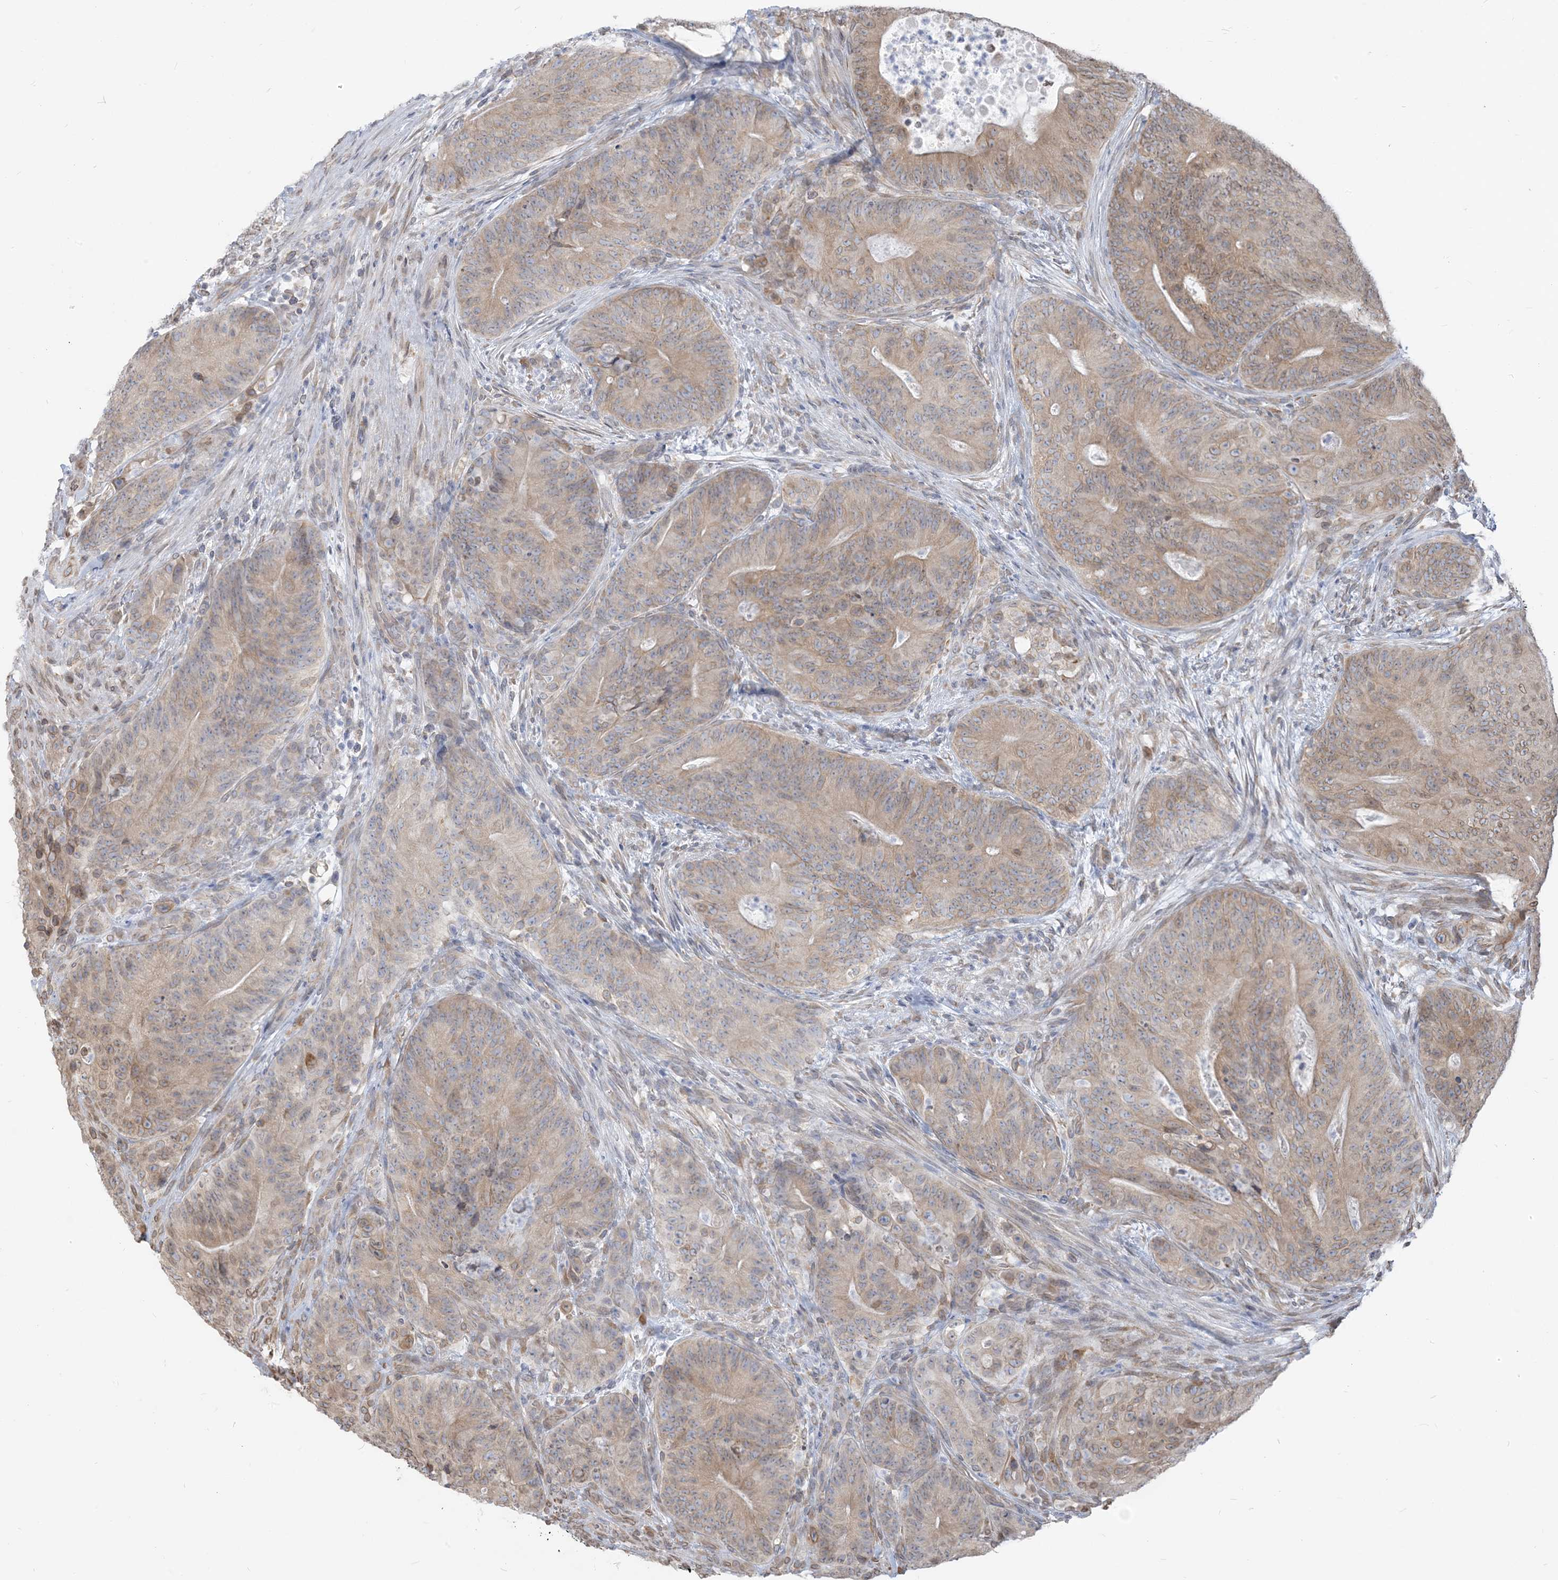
{"staining": {"intensity": "moderate", "quantity": "25%-75%", "location": "cytoplasmic/membranous,nuclear"}, "tissue": "colorectal cancer", "cell_type": "Tumor cells", "image_type": "cancer", "snomed": [{"axis": "morphology", "description": "Normal tissue, NOS"}, {"axis": "topography", "description": "Colon"}], "caption": "Protein analysis of colorectal cancer tissue reveals moderate cytoplasmic/membranous and nuclear staining in about 25%-75% of tumor cells. (brown staining indicates protein expression, while blue staining denotes nuclei).", "gene": "WWP1", "patient": {"sex": "female", "age": 82}}